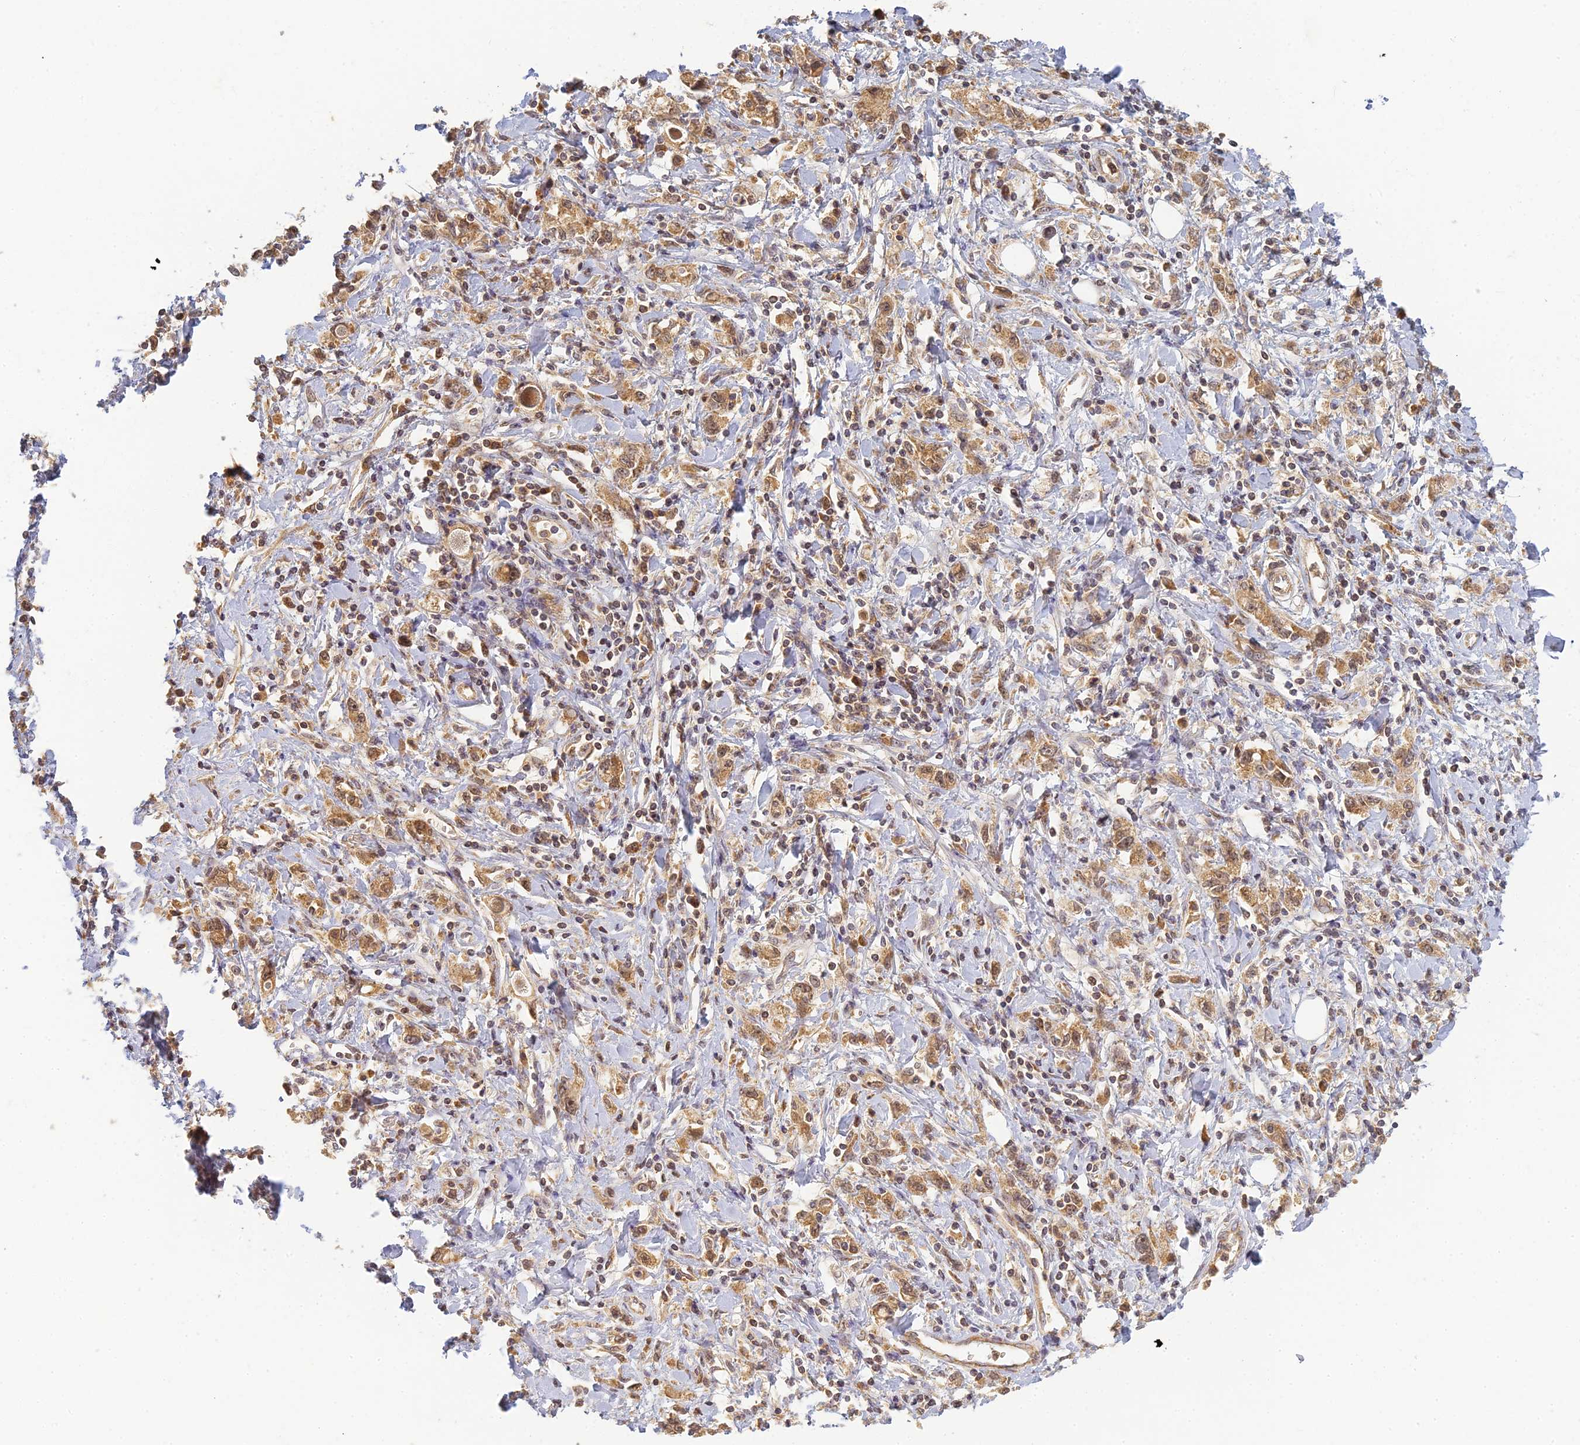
{"staining": {"intensity": "moderate", "quantity": ">75%", "location": "cytoplasmic/membranous"}, "tissue": "stomach cancer", "cell_type": "Tumor cells", "image_type": "cancer", "snomed": [{"axis": "morphology", "description": "Adenocarcinoma, NOS"}, {"axis": "topography", "description": "Stomach"}], "caption": "High-magnification brightfield microscopy of stomach cancer stained with DAB (brown) and counterstained with hematoxylin (blue). tumor cells exhibit moderate cytoplasmic/membranous staining is seen in approximately>75% of cells.", "gene": "RGL3", "patient": {"sex": "female", "age": 76}}